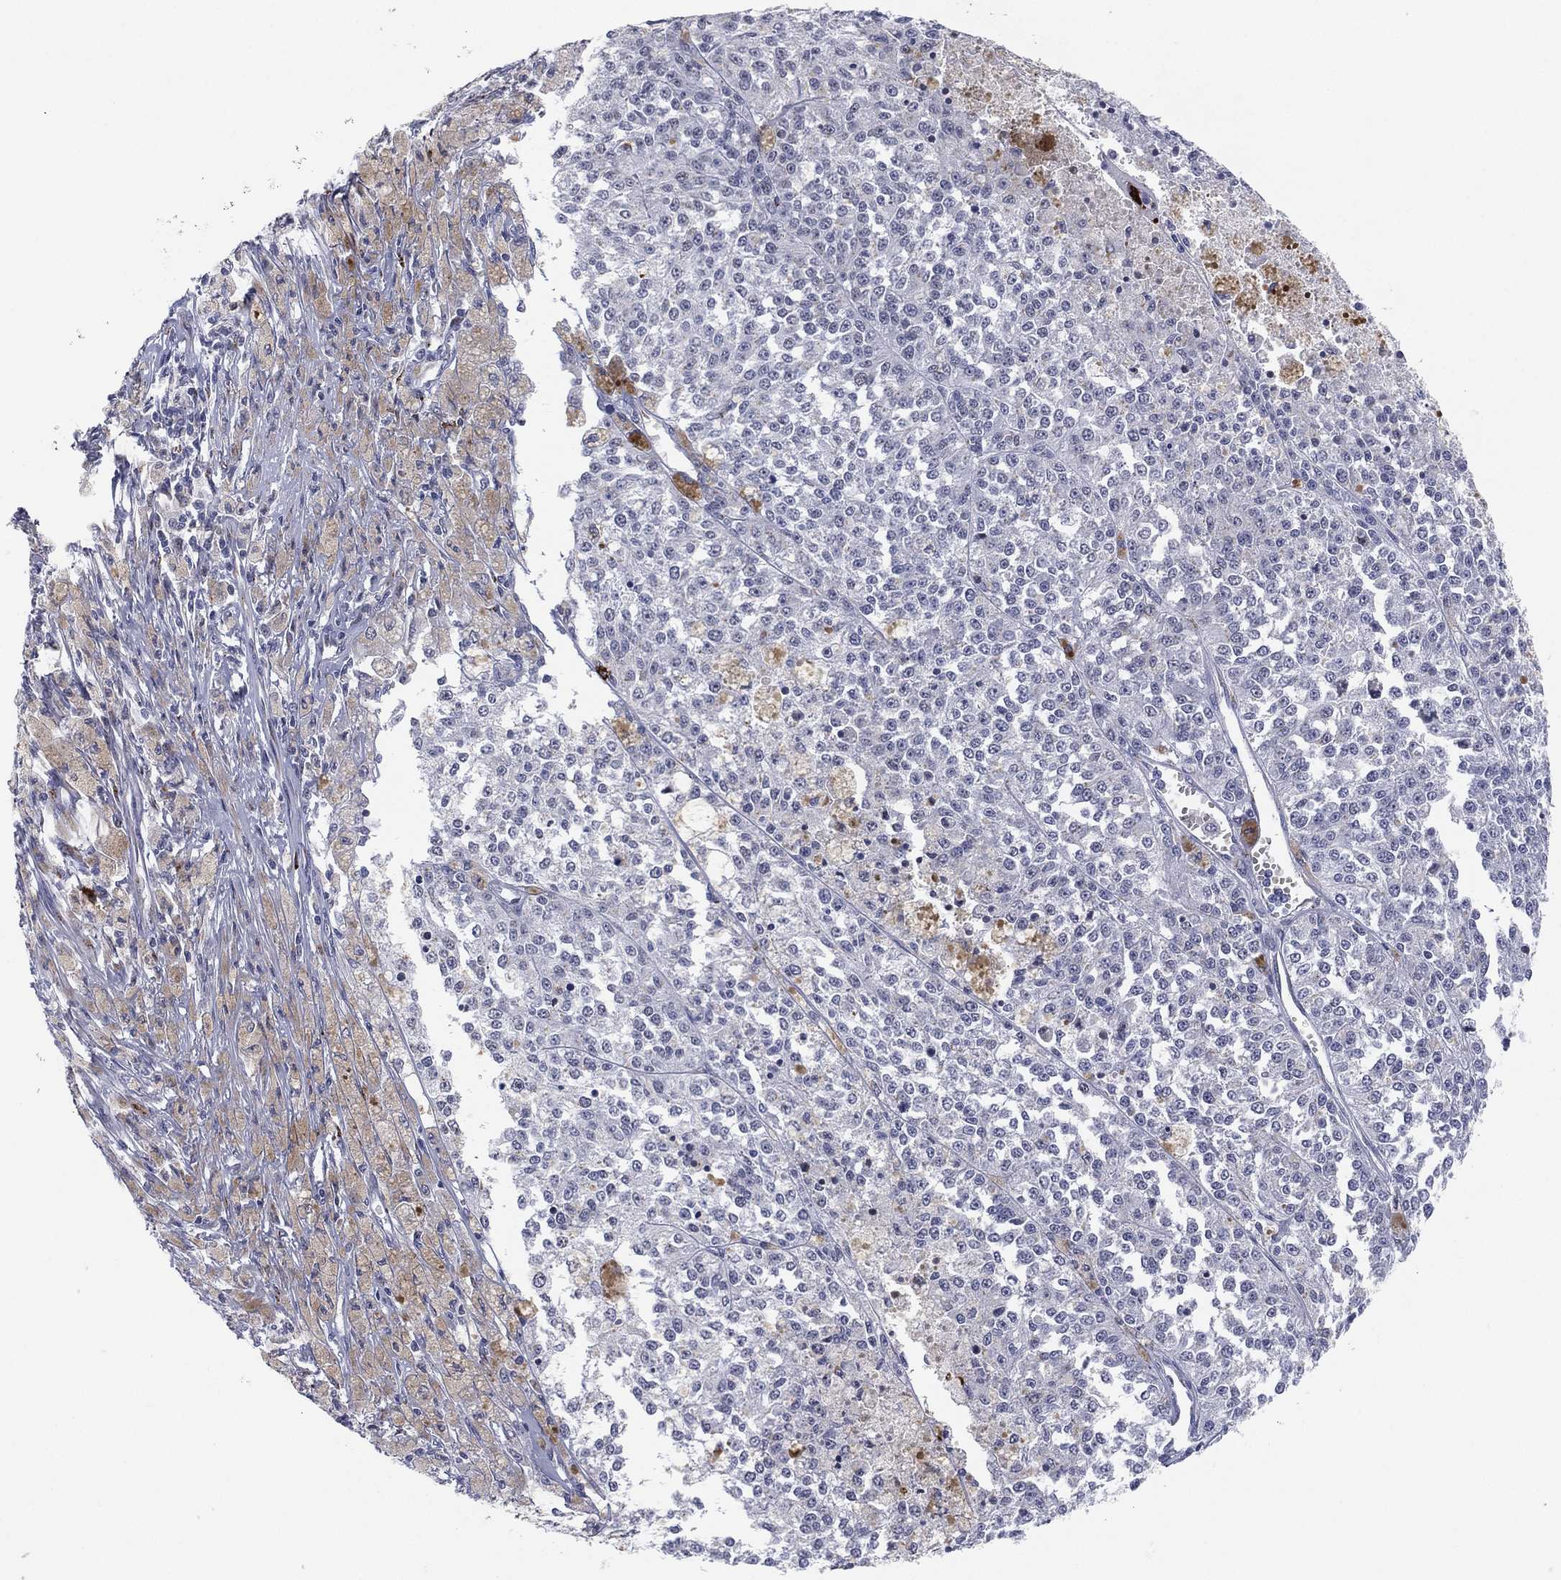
{"staining": {"intensity": "negative", "quantity": "none", "location": "none"}, "tissue": "melanoma", "cell_type": "Tumor cells", "image_type": "cancer", "snomed": [{"axis": "morphology", "description": "Malignant melanoma, Metastatic site"}, {"axis": "topography", "description": "Lymph node"}], "caption": "This is an IHC micrograph of human malignant melanoma (metastatic site). There is no staining in tumor cells.", "gene": "CD177", "patient": {"sex": "female", "age": 64}}